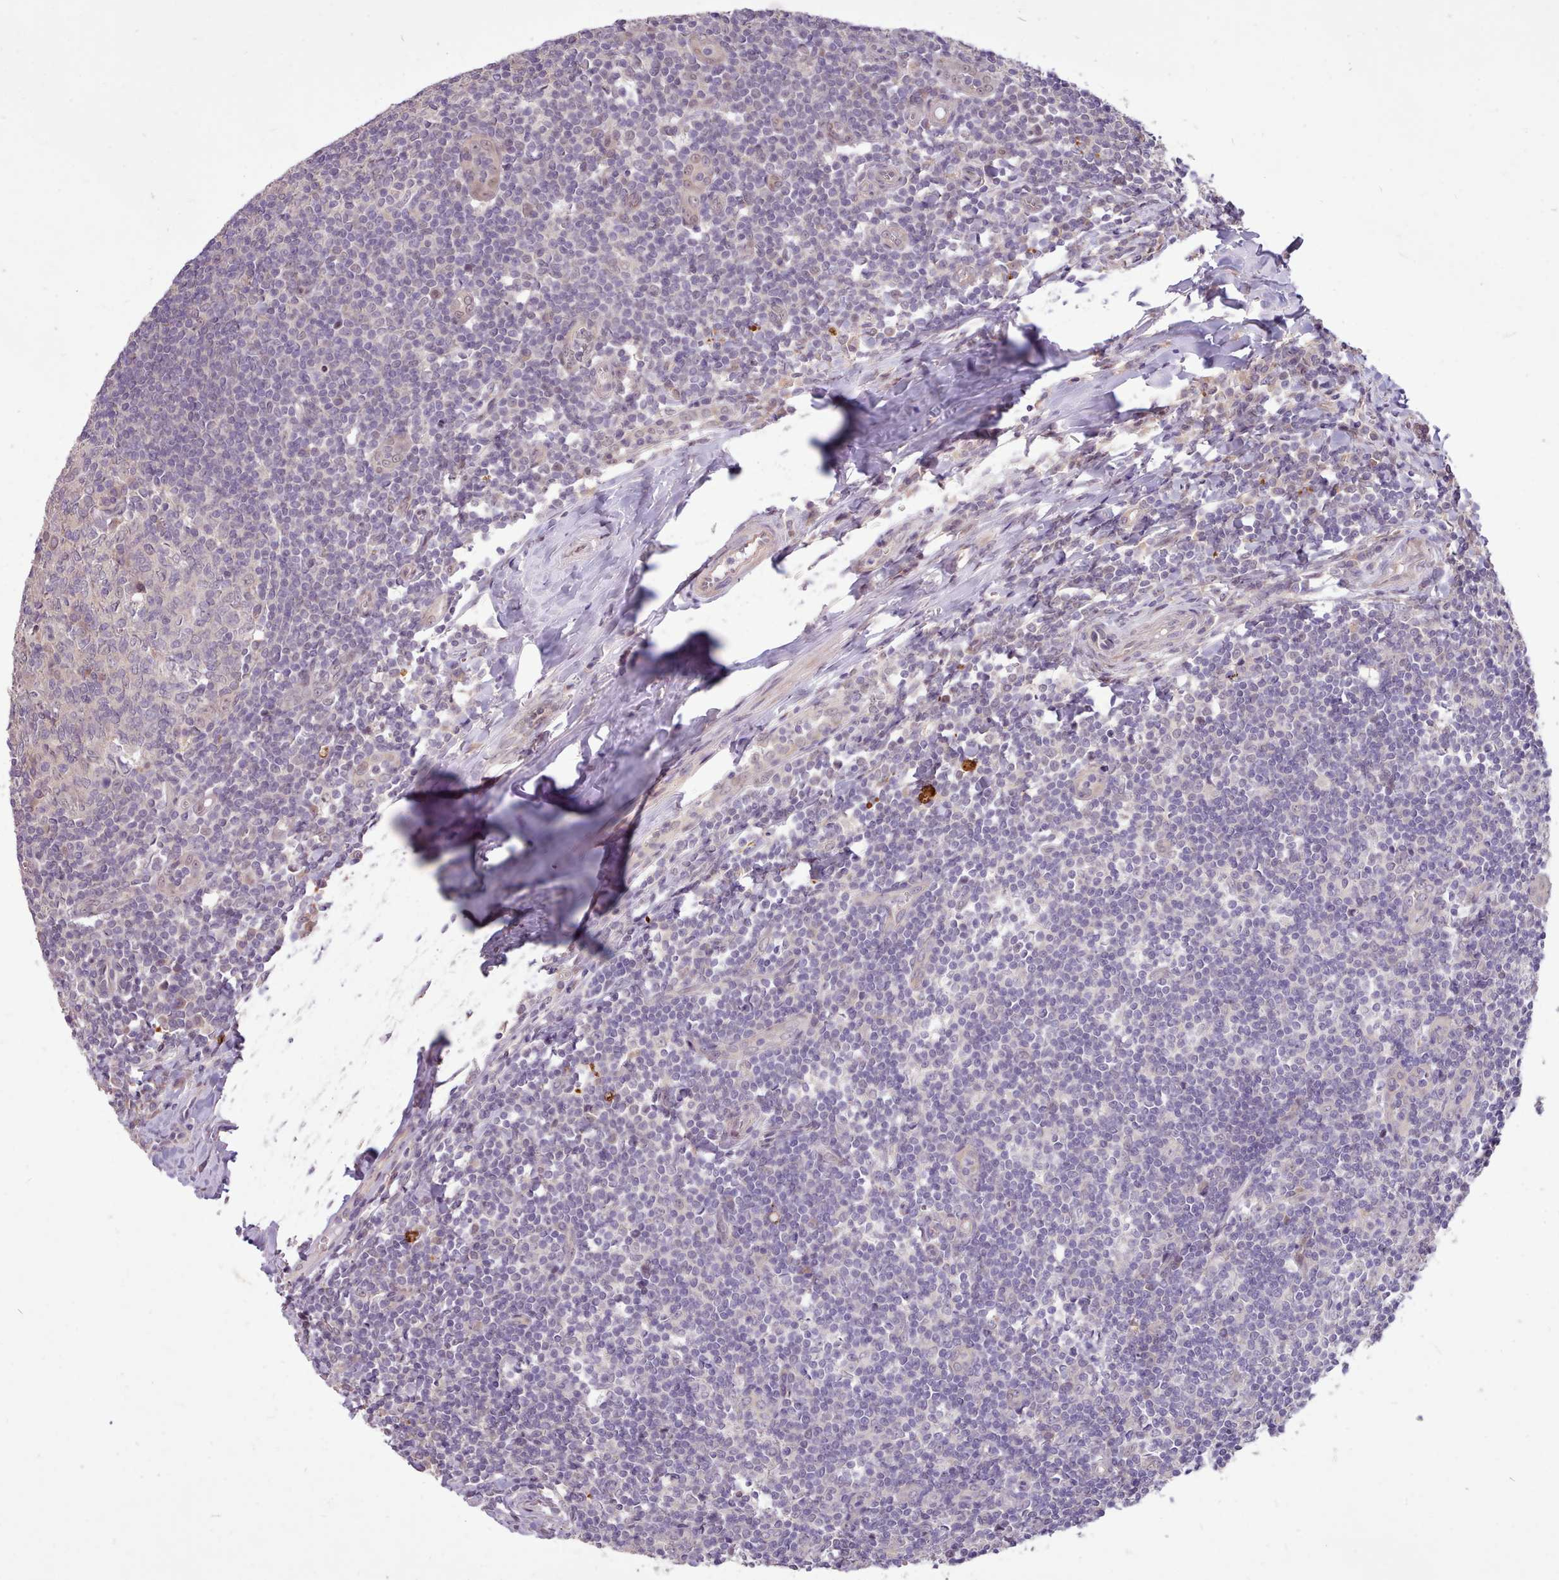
{"staining": {"intensity": "negative", "quantity": "none", "location": "none"}, "tissue": "tonsil", "cell_type": "Germinal center cells", "image_type": "normal", "snomed": [{"axis": "morphology", "description": "Normal tissue, NOS"}, {"axis": "topography", "description": "Tonsil"}], "caption": "High power microscopy micrograph of an immunohistochemistry (IHC) histopathology image of normal tonsil, revealing no significant staining in germinal center cells.", "gene": "ZNF607", "patient": {"sex": "male", "age": 27}}